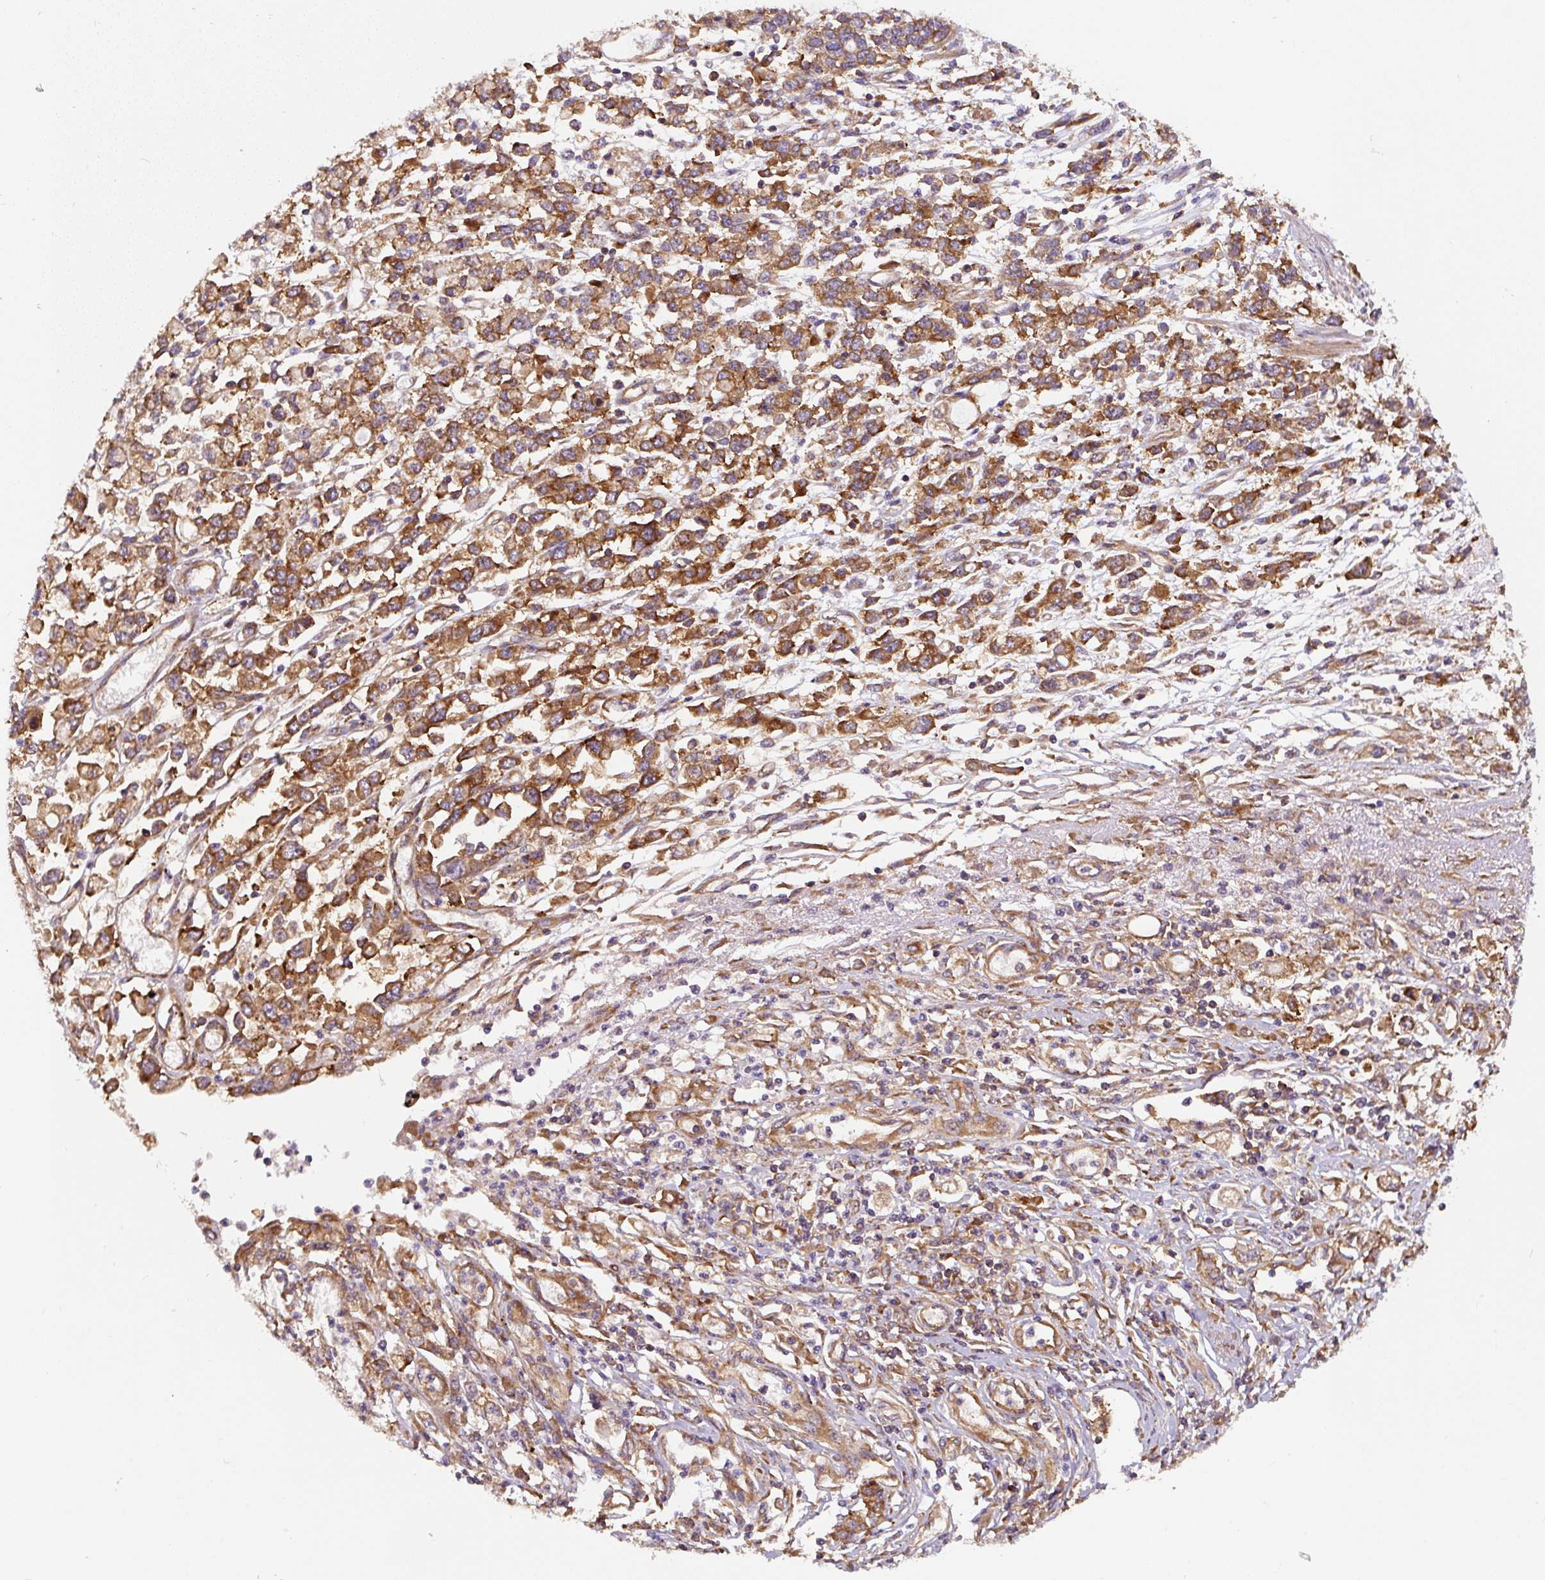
{"staining": {"intensity": "moderate", "quantity": ">75%", "location": "cytoplasmic/membranous"}, "tissue": "stomach cancer", "cell_type": "Tumor cells", "image_type": "cancer", "snomed": [{"axis": "morphology", "description": "Adenocarcinoma, NOS"}, {"axis": "topography", "description": "Stomach"}], "caption": "The histopathology image exhibits a brown stain indicating the presence of a protein in the cytoplasmic/membranous of tumor cells in adenocarcinoma (stomach). (DAB (3,3'-diaminobenzidine) IHC, brown staining for protein, blue staining for nuclei).", "gene": "EIF2S2", "patient": {"sex": "female", "age": 76}}